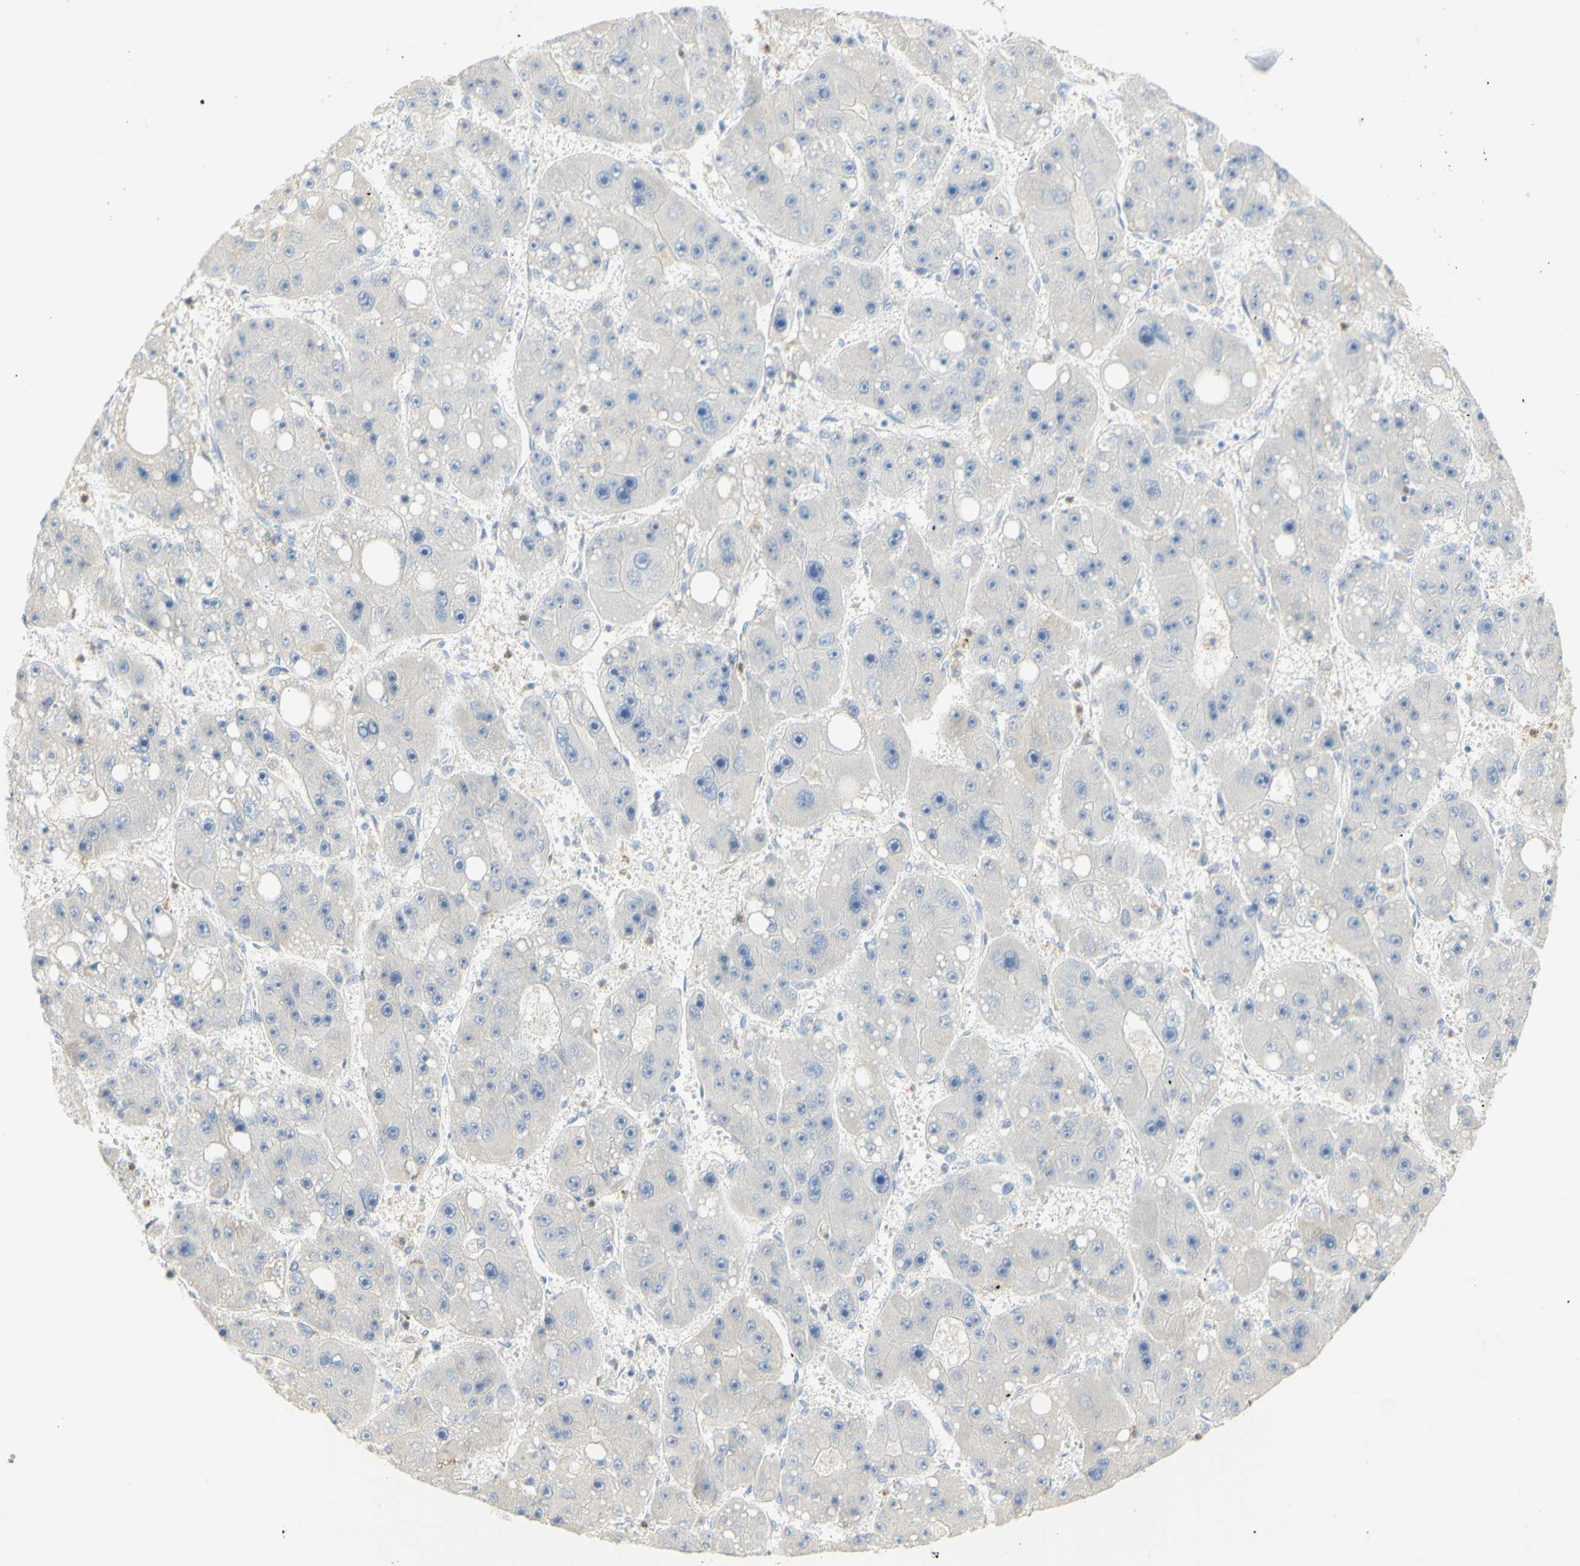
{"staining": {"intensity": "negative", "quantity": "none", "location": "none"}, "tissue": "liver cancer", "cell_type": "Tumor cells", "image_type": "cancer", "snomed": [{"axis": "morphology", "description": "Carcinoma, Hepatocellular, NOS"}, {"axis": "topography", "description": "Liver"}], "caption": "Hepatocellular carcinoma (liver) was stained to show a protein in brown. There is no significant positivity in tumor cells. (Stains: DAB immunohistochemistry (IHC) with hematoxylin counter stain, Microscopy: brightfield microscopy at high magnification).", "gene": "B4GALNT3", "patient": {"sex": "female", "age": 61}}